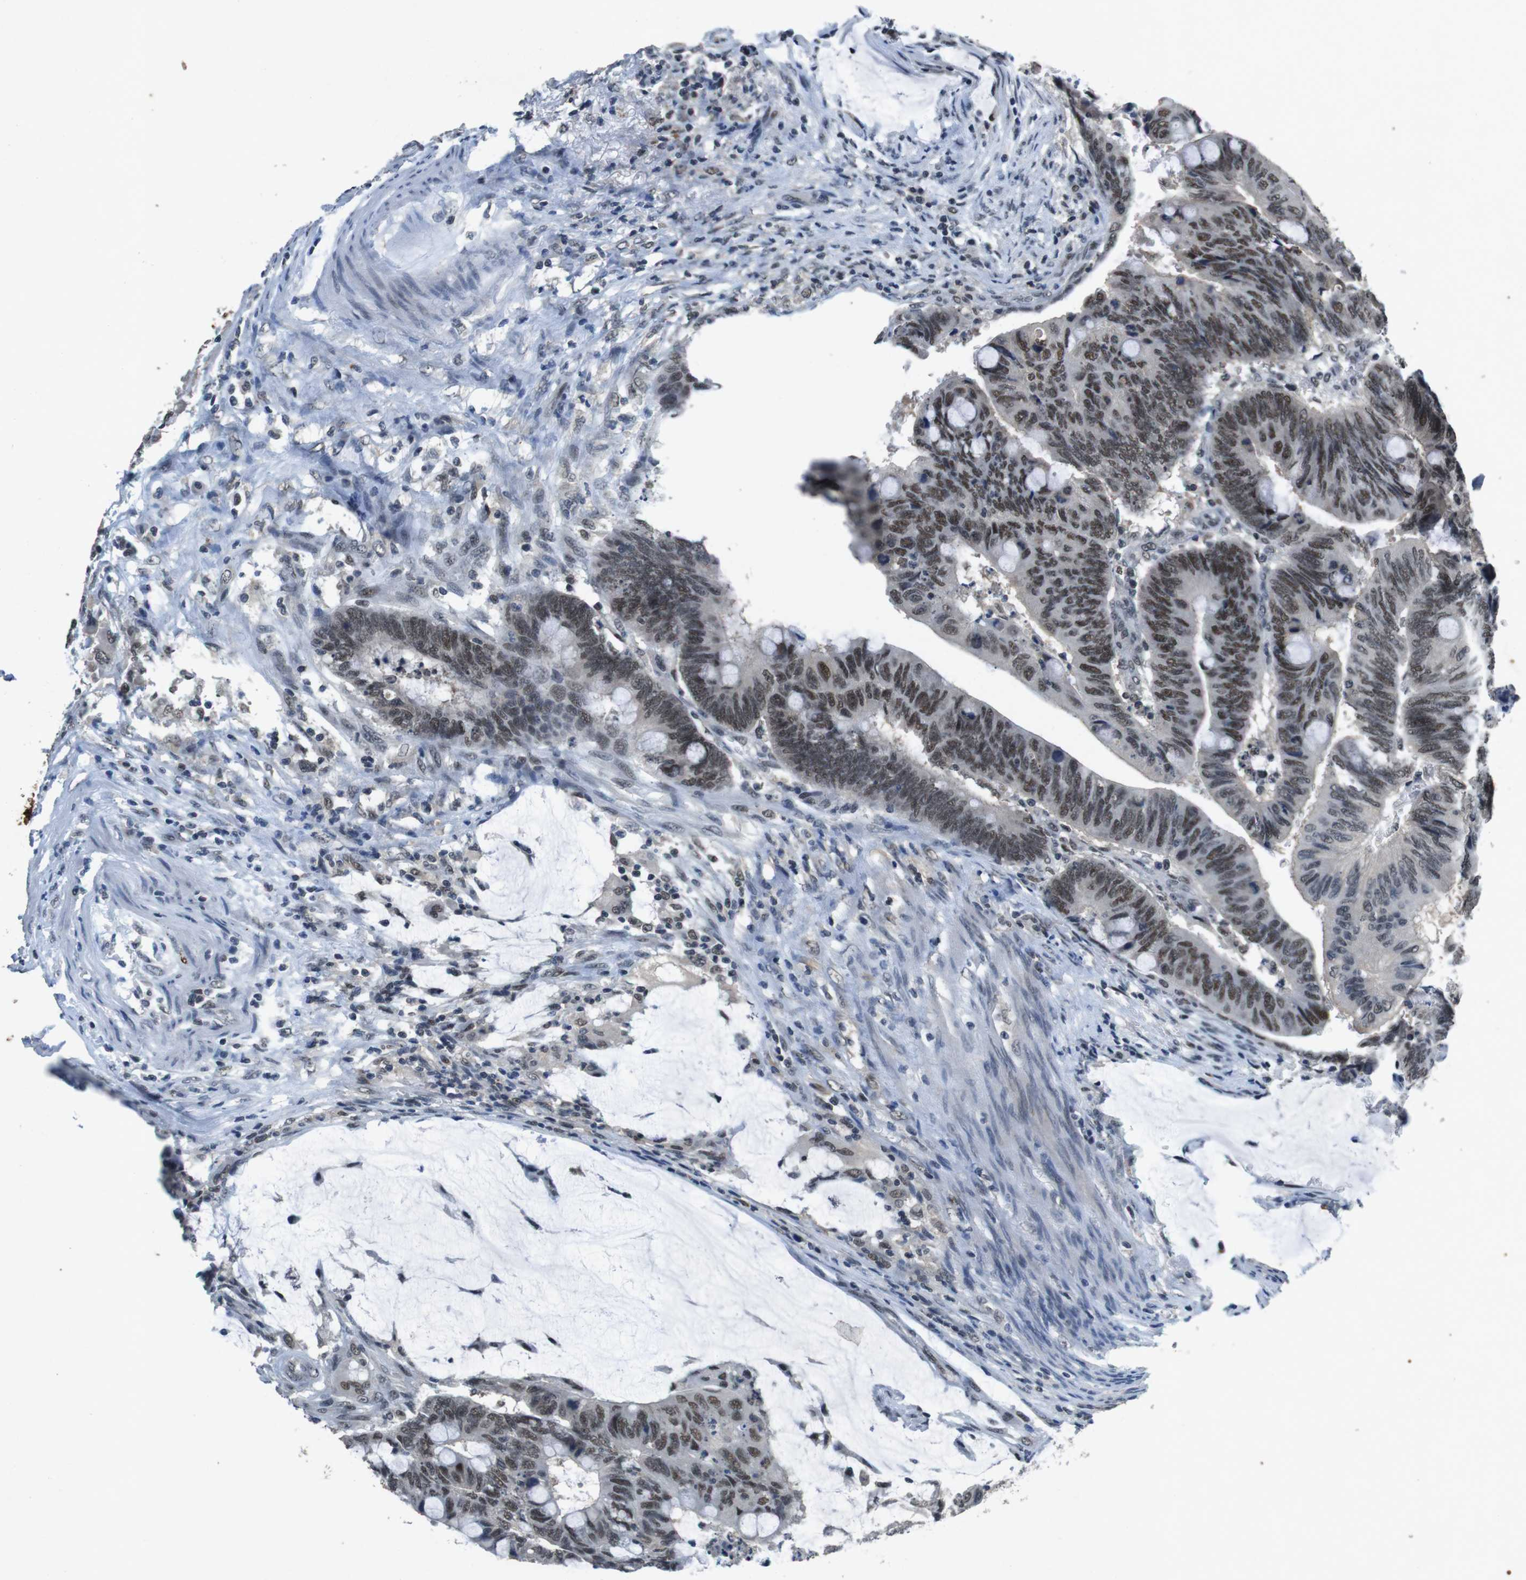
{"staining": {"intensity": "moderate", "quantity": ">75%", "location": "nuclear"}, "tissue": "colorectal cancer", "cell_type": "Tumor cells", "image_type": "cancer", "snomed": [{"axis": "morphology", "description": "Normal tissue, NOS"}, {"axis": "morphology", "description": "Adenocarcinoma, NOS"}, {"axis": "topography", "description": "Rectum"}, {"axis": "topography", "description": "Peripheral nerve tissue"}], "caption": "An IHC micrograph of neoplastic tissue is shown. Protein staining in brown shows moderate nuclear positivity in colorectal adenocarcinoma within tumor cells. (DAB IHC, brown staining for protein, blue staining for nuclei).", "gene": "USP7", "patient": {"sex": "male", "age": 92}}